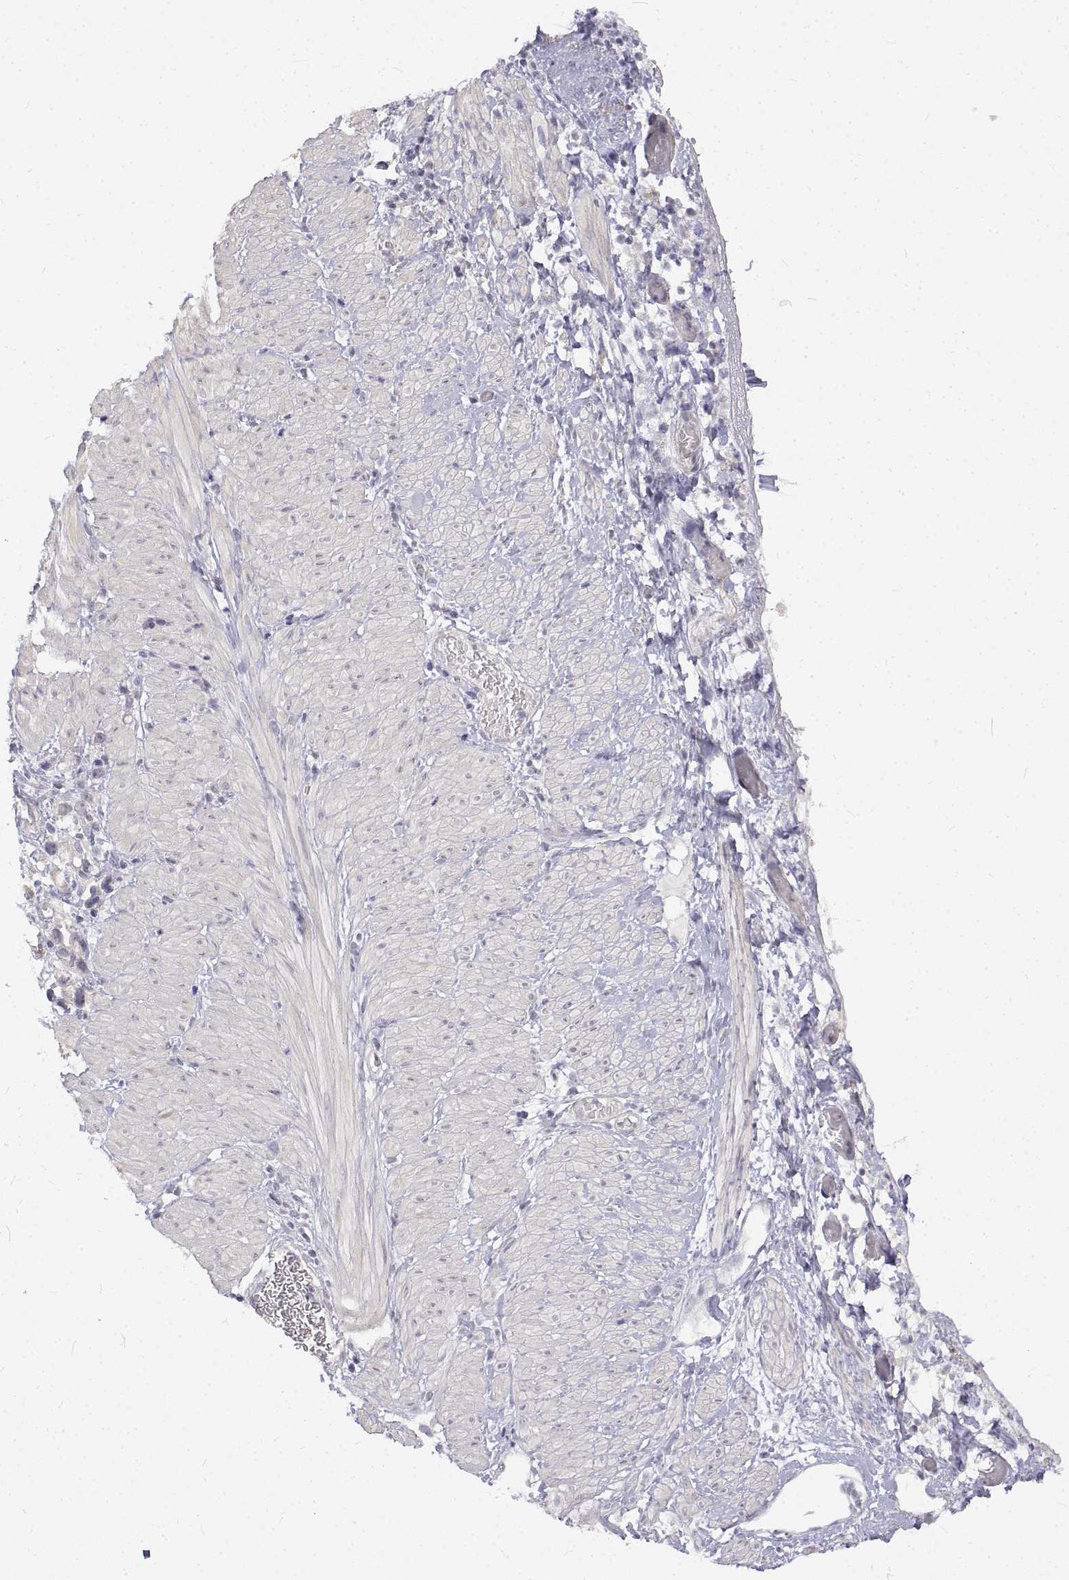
{"staining": {"intensity": "negative", "quantity": "none", "location": "none"}, "tissue": "stomach cancer", "cell_type": "Tumor cells", "image_type": "cancer", "snomed": [{"axis": "morphology", "description": "Adenocarcinoma, NOS"}, {"axis": "topography", "description": "Stomach"}], "caption": "Immunohistochemical staining of human stomach cancer displays no significant staining in tumor cells.", "gene": "ANO2", "patient": {"sex": "female", "age": 59}}